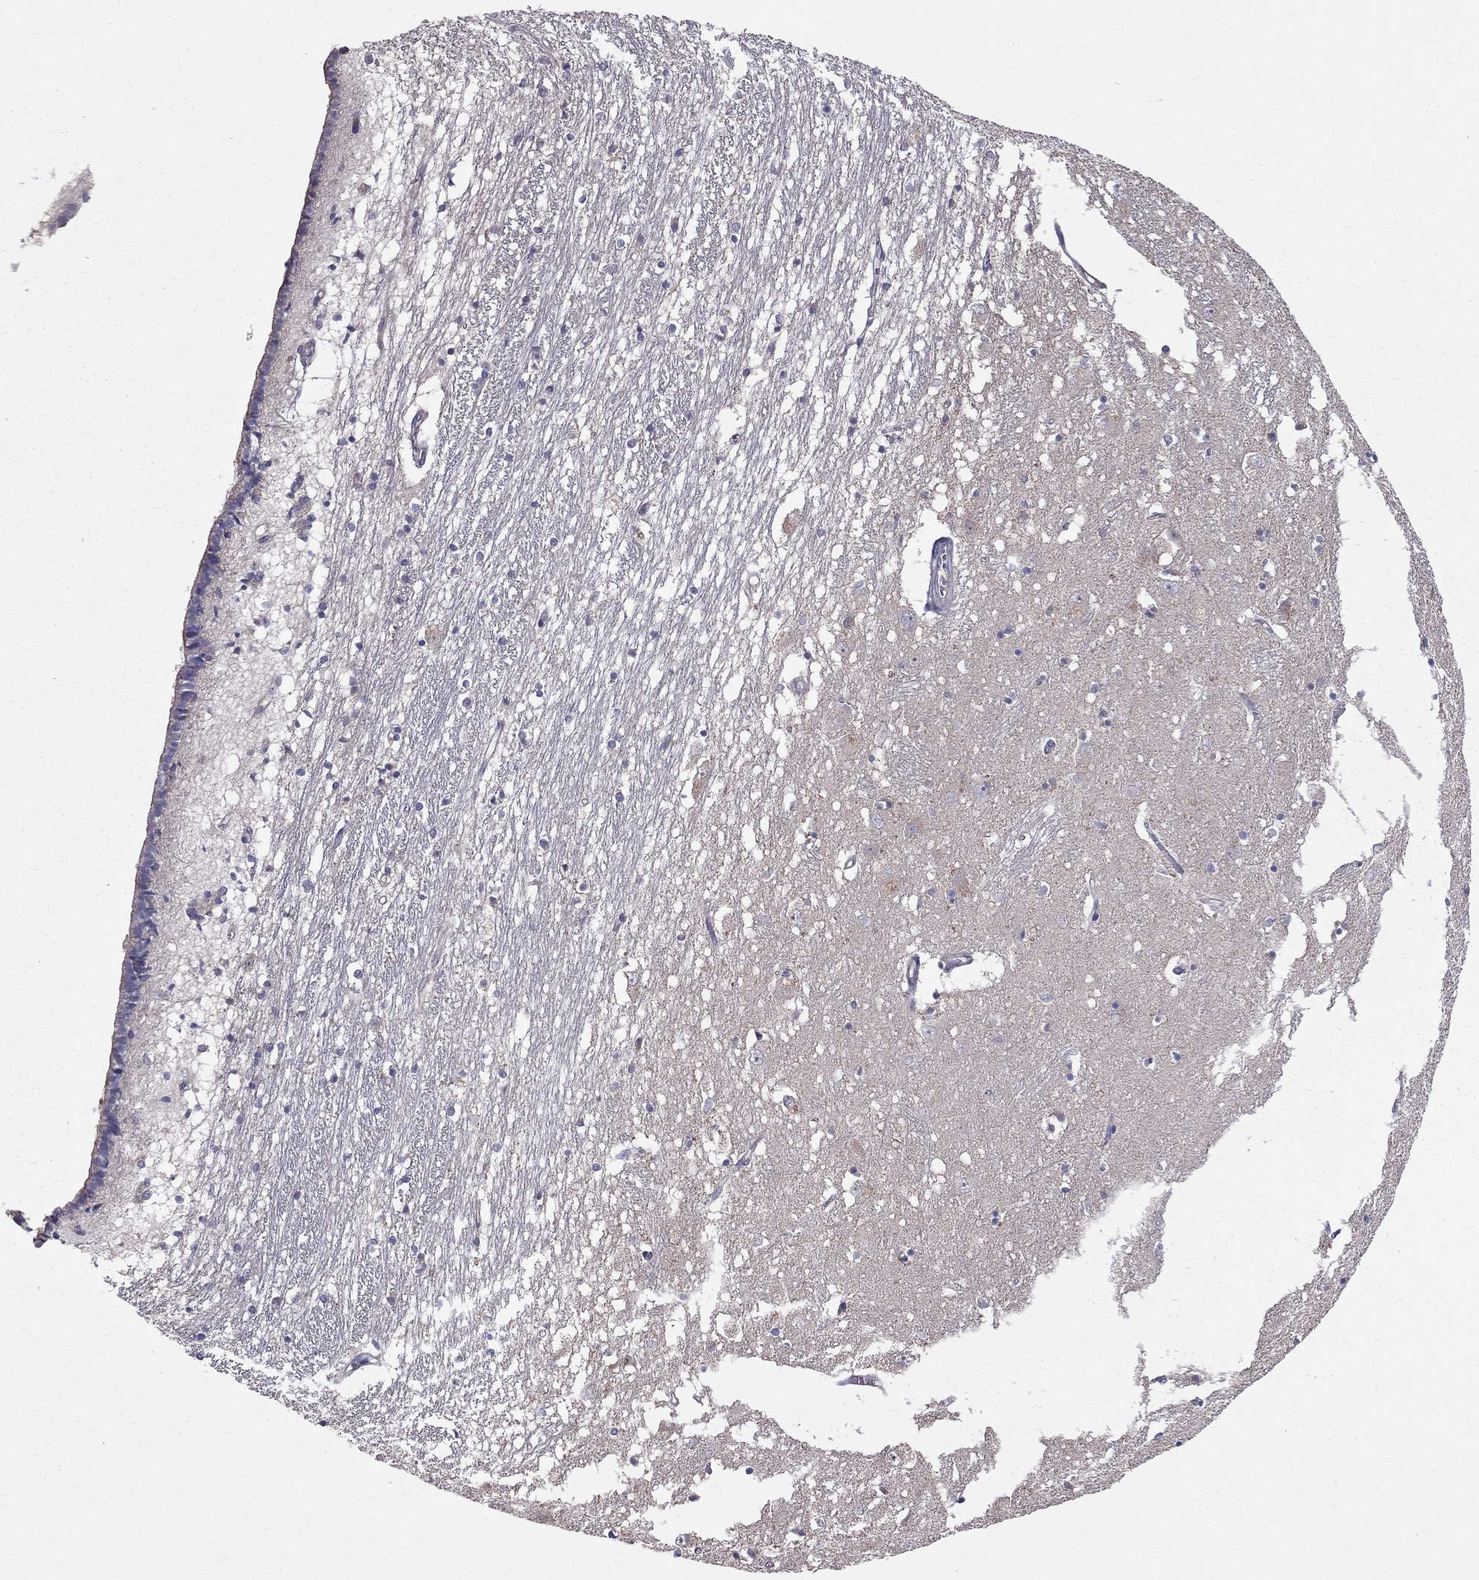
{"staining": {"intensity": "negative", "quantity": "none", "location": "none"}, "tissue": "caudate", "cell_type": "Glial cells", "image_type": "normal", "snomed": [{"axis": "morphology", "description": "Normal tissue, NOS"}, {"axis": "topography", "description": "Lateral ventricle wall"}], "caption": "High magnification brightfield microscopy of normal caudate stained with DAB (3,3'-diaminobenzidine) (brown) and counterstained with hematoxylin (blue): glial cells show no significant positivity. (DAB (3,3'-diaminobenzidine) IHC visualized using brightfield microscopy, high magnification).", "gene": "PIK3CG", "patient": {"sex": "female", "age": 71}}